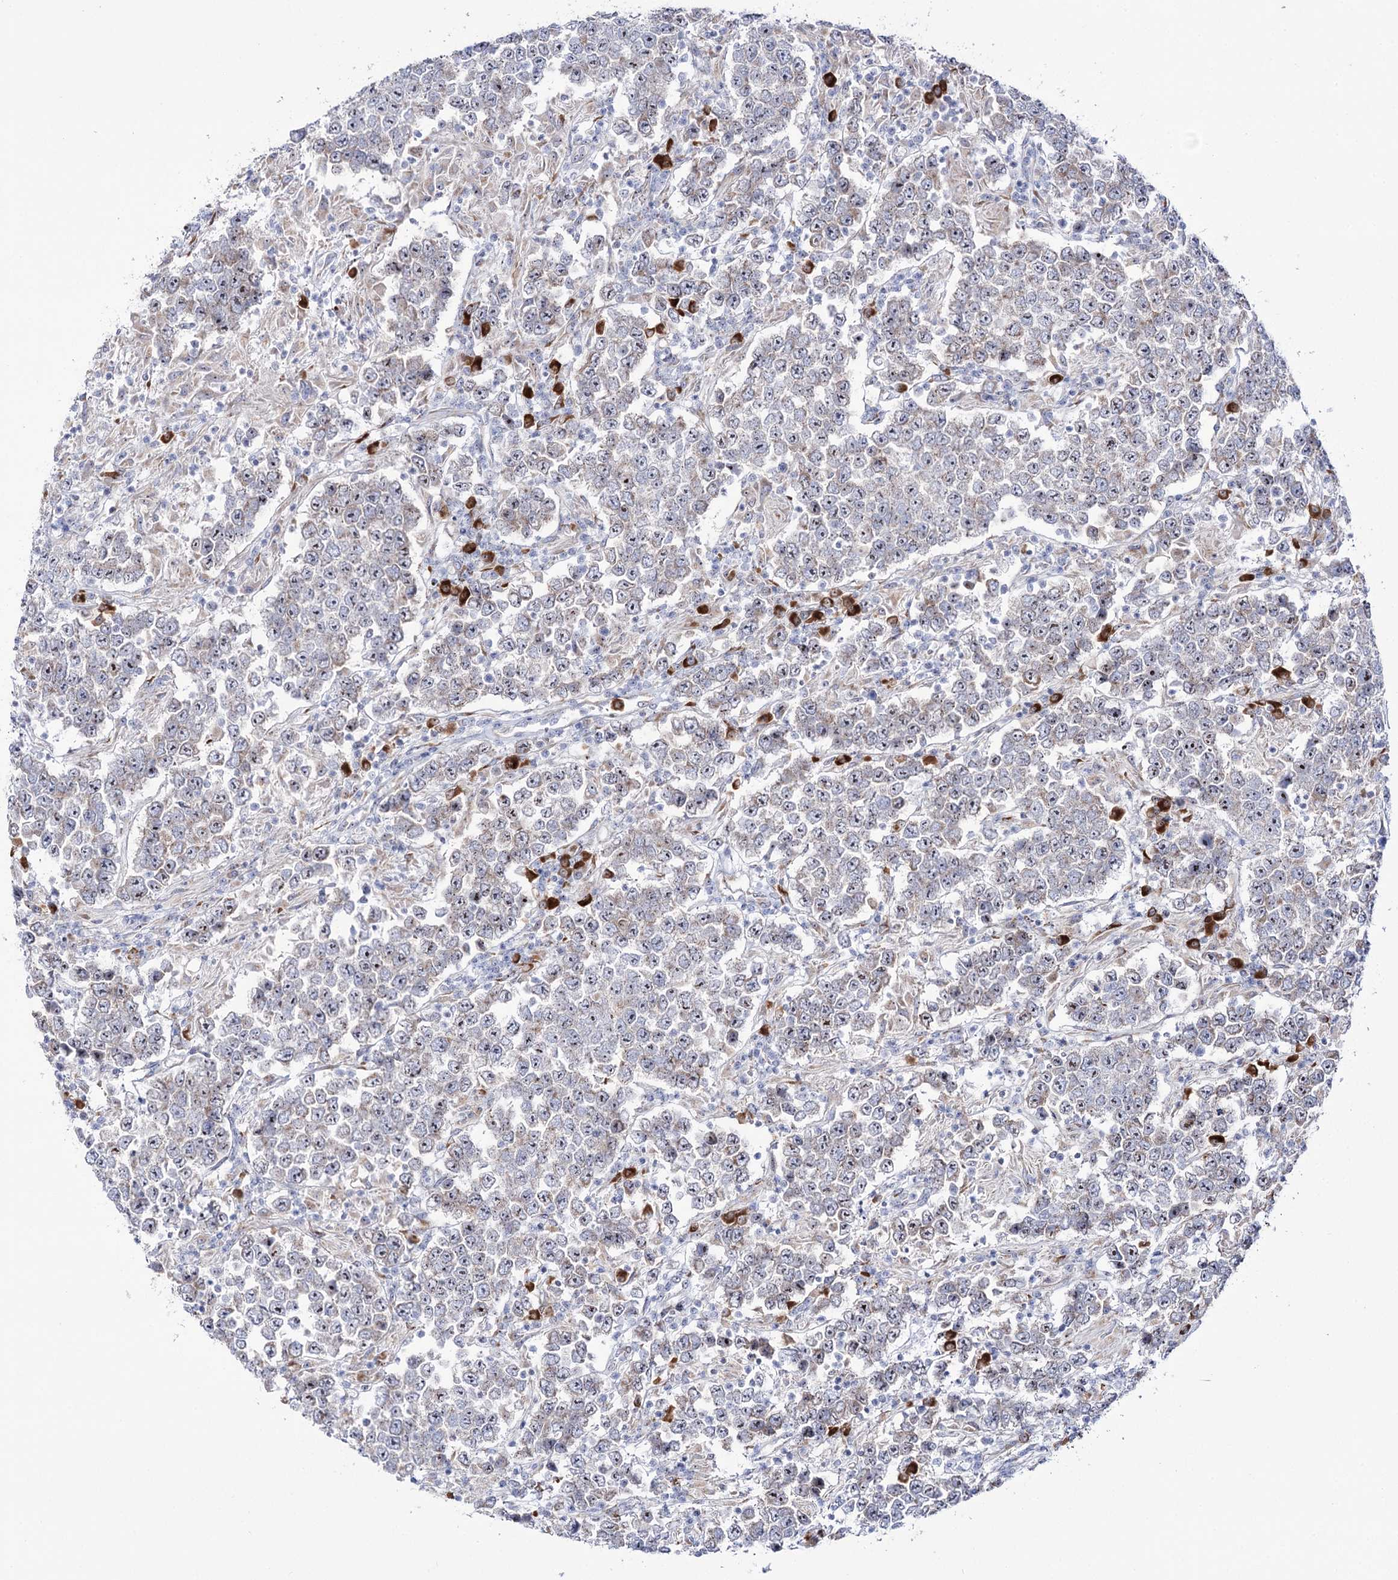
{"staining": {"intensity": "negative", "quantity": "none", "location": "none"}, "tissue": "testis cancer", "cell_type": "Tumor cells", "image_type": "cancer", "snomed": [{"axis": "morphology", "description": "Normal tissue, NOS"}, {"axis": "morphology", "description": "Urothelial carcinoma, High grade"}, {"axis": "morphology", "description": "Seminoma, NOS"}, {"axis": "morphology", "description": "Carcinoma, Embryonal, NOS"}, {"axis": "topography", "description": "Urinary bladder"}, {"axis": "topography", "description": "Testis"}], "caption": "Immunohistochemistry (IHC) image of neoplastic tissue: human testis high-grade urothelial carcinoma stained with DAB (3,3'-diaminobenzidine) exhibits no significant protein staining in tumor cells.", "gene": "METTL5", "patient": {"sex": "male", "age": 41}}